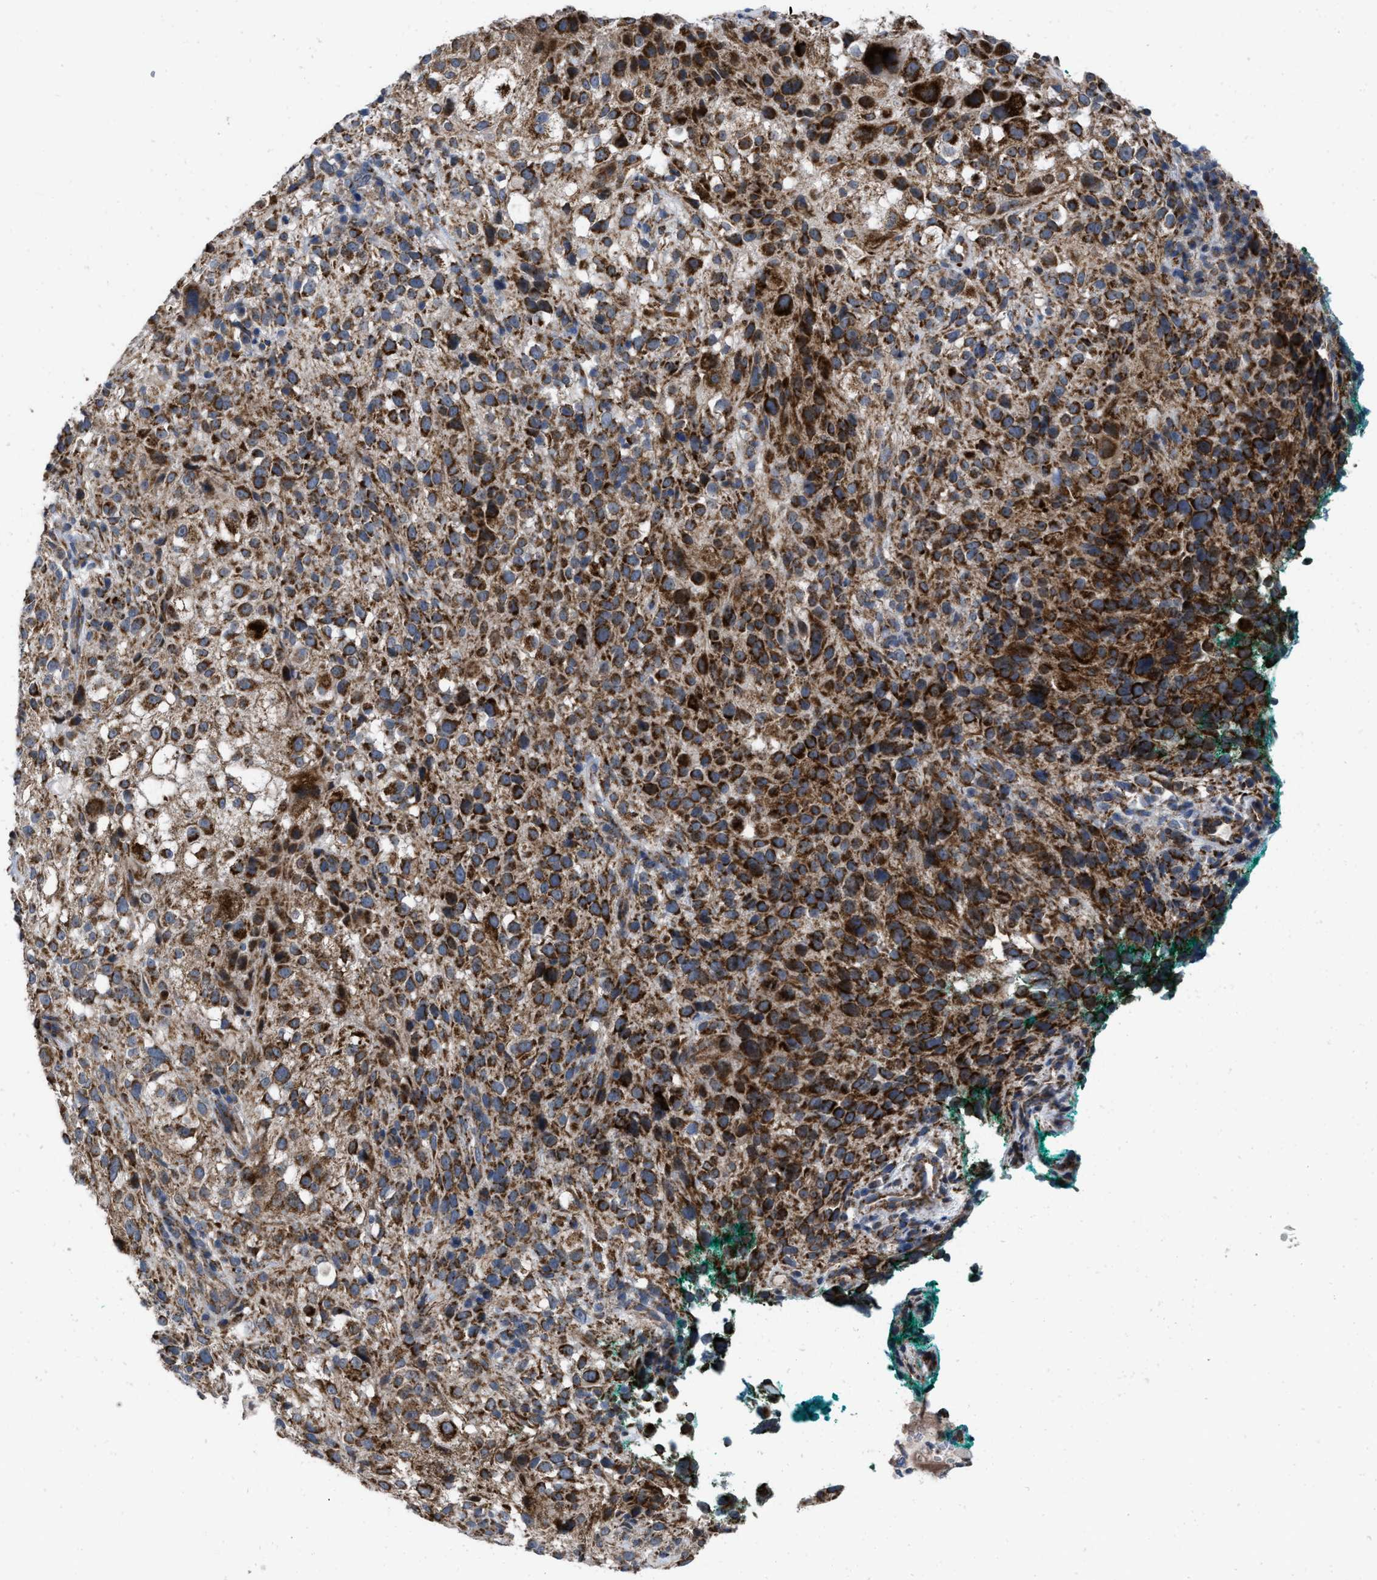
{"staining": {"intensity": "strong", "quantity": ">75%", "location": "cytoplasmic/membranous"}, "tissue": "melanoma", "cell_type": "Tumor cells", "image_type": "cancer", "snomed": [{"axis": "morphology", "description": "Necrosis, NOS"}, {"axis": "morphology", "description": "Malignant melanoma, NOS"}, {"axis": "topography", "description": "Skin"}], "caption": "IHC histopathology image of neoplastic tissue: human melanoma stained using immunohistochemistry (IHC) shows high levels of strong protein expression localized specifically in the cytoplasmic/membranous of tumor cells, appearing as a cytoplasmic/membranous brown color.", "gene": "AKAP1", "patient": {"sex": "female", "age": 87}}